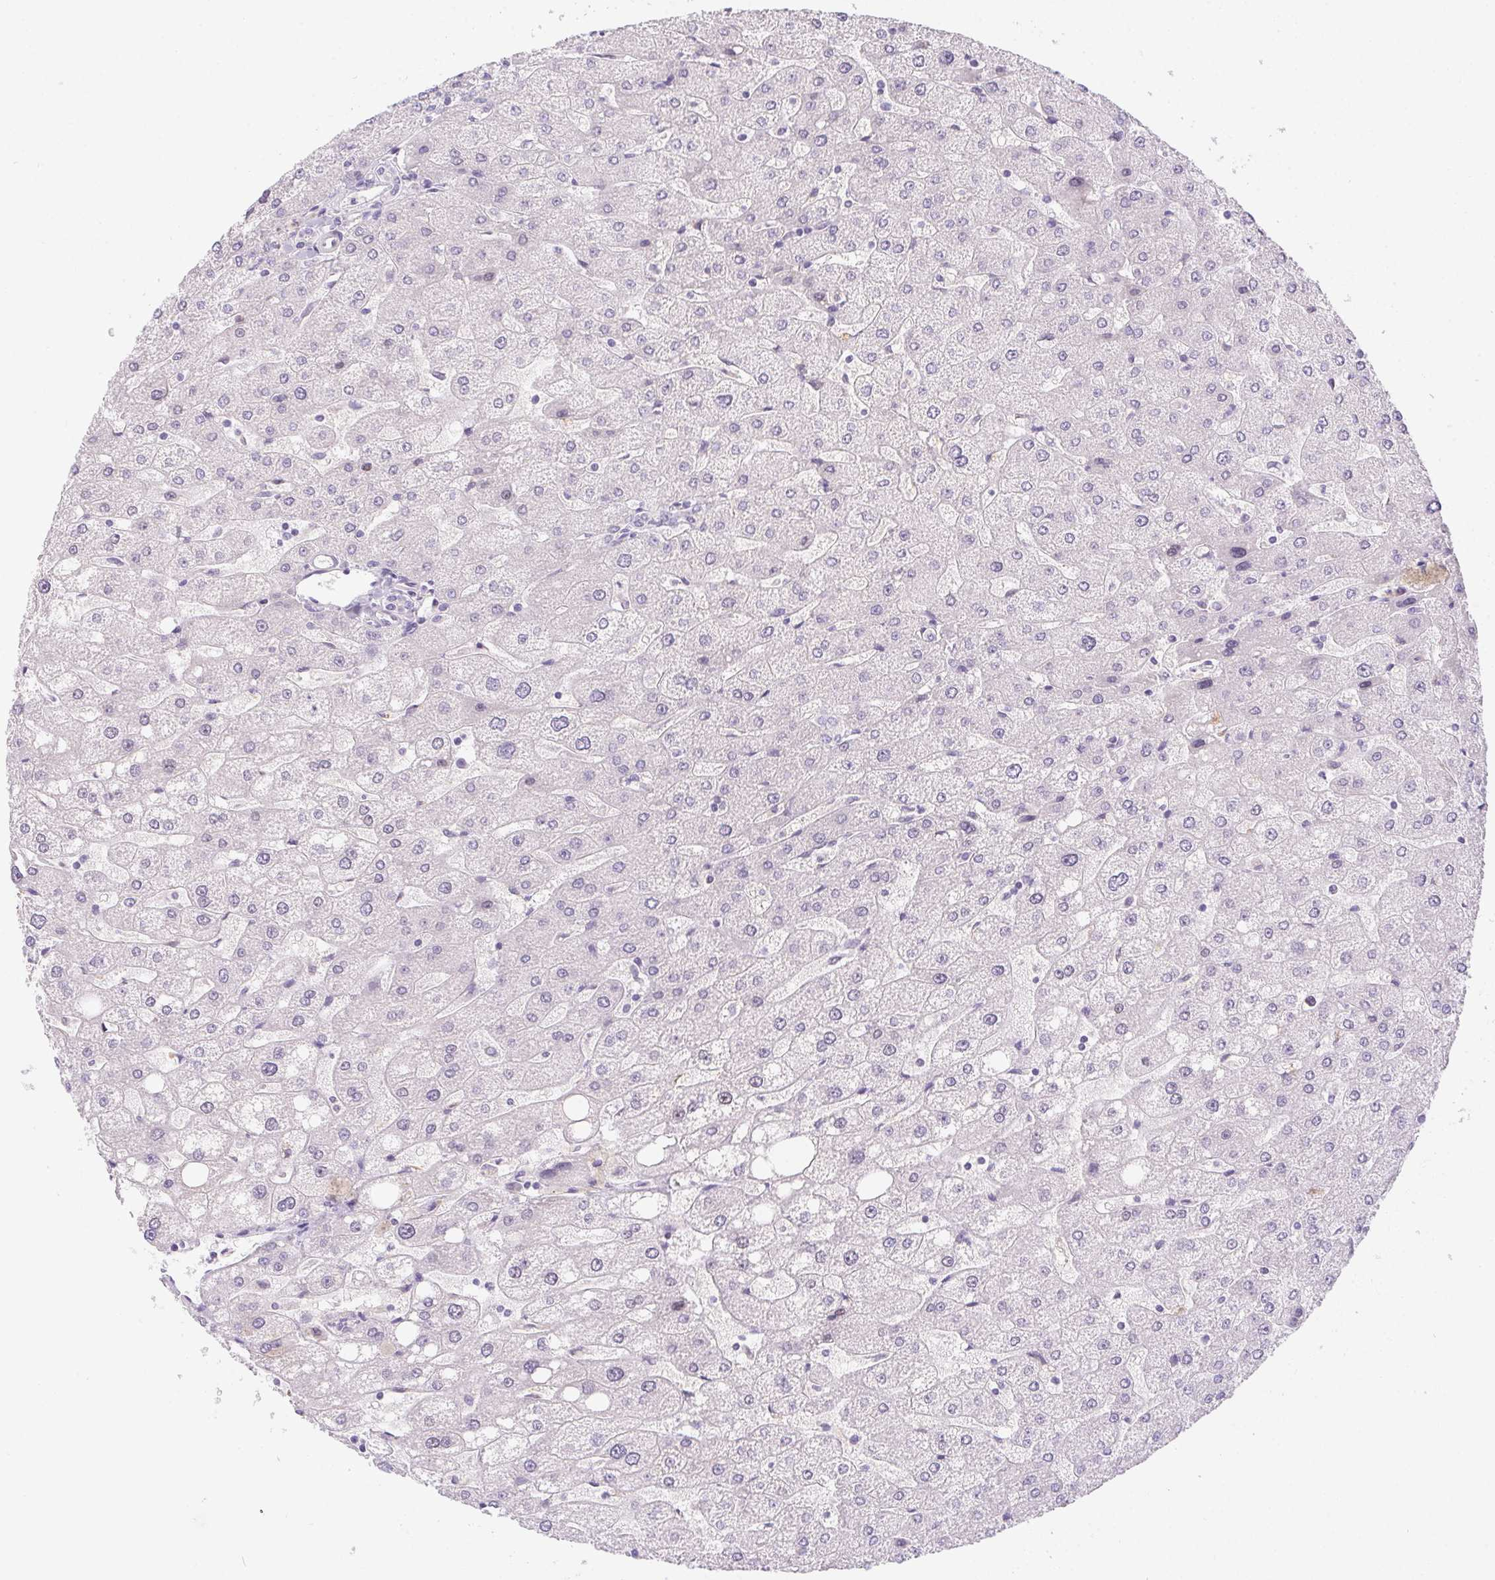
{"staining": {"intensity": "negative", "quantity": "none", "location": "none"}, "tissue": "liver", "cell_type": "Cholangiocytes", "image_type": "normal", "snomed": [{"axis": "morphology", "description": "Normal tissue, NOS"}, {"axis": "topography", "description": "Liver"}], "caption": "Cholangiocytes are negative for protein expression in unremarkable human liver. (Stains: DAB immunohistochemistry (IHC) with hematoxylin counter stain, Microscopy: brightfield microscopy at high magnification).", "gene": "SP9", "patient": {"sex": "male", "age": 67}}